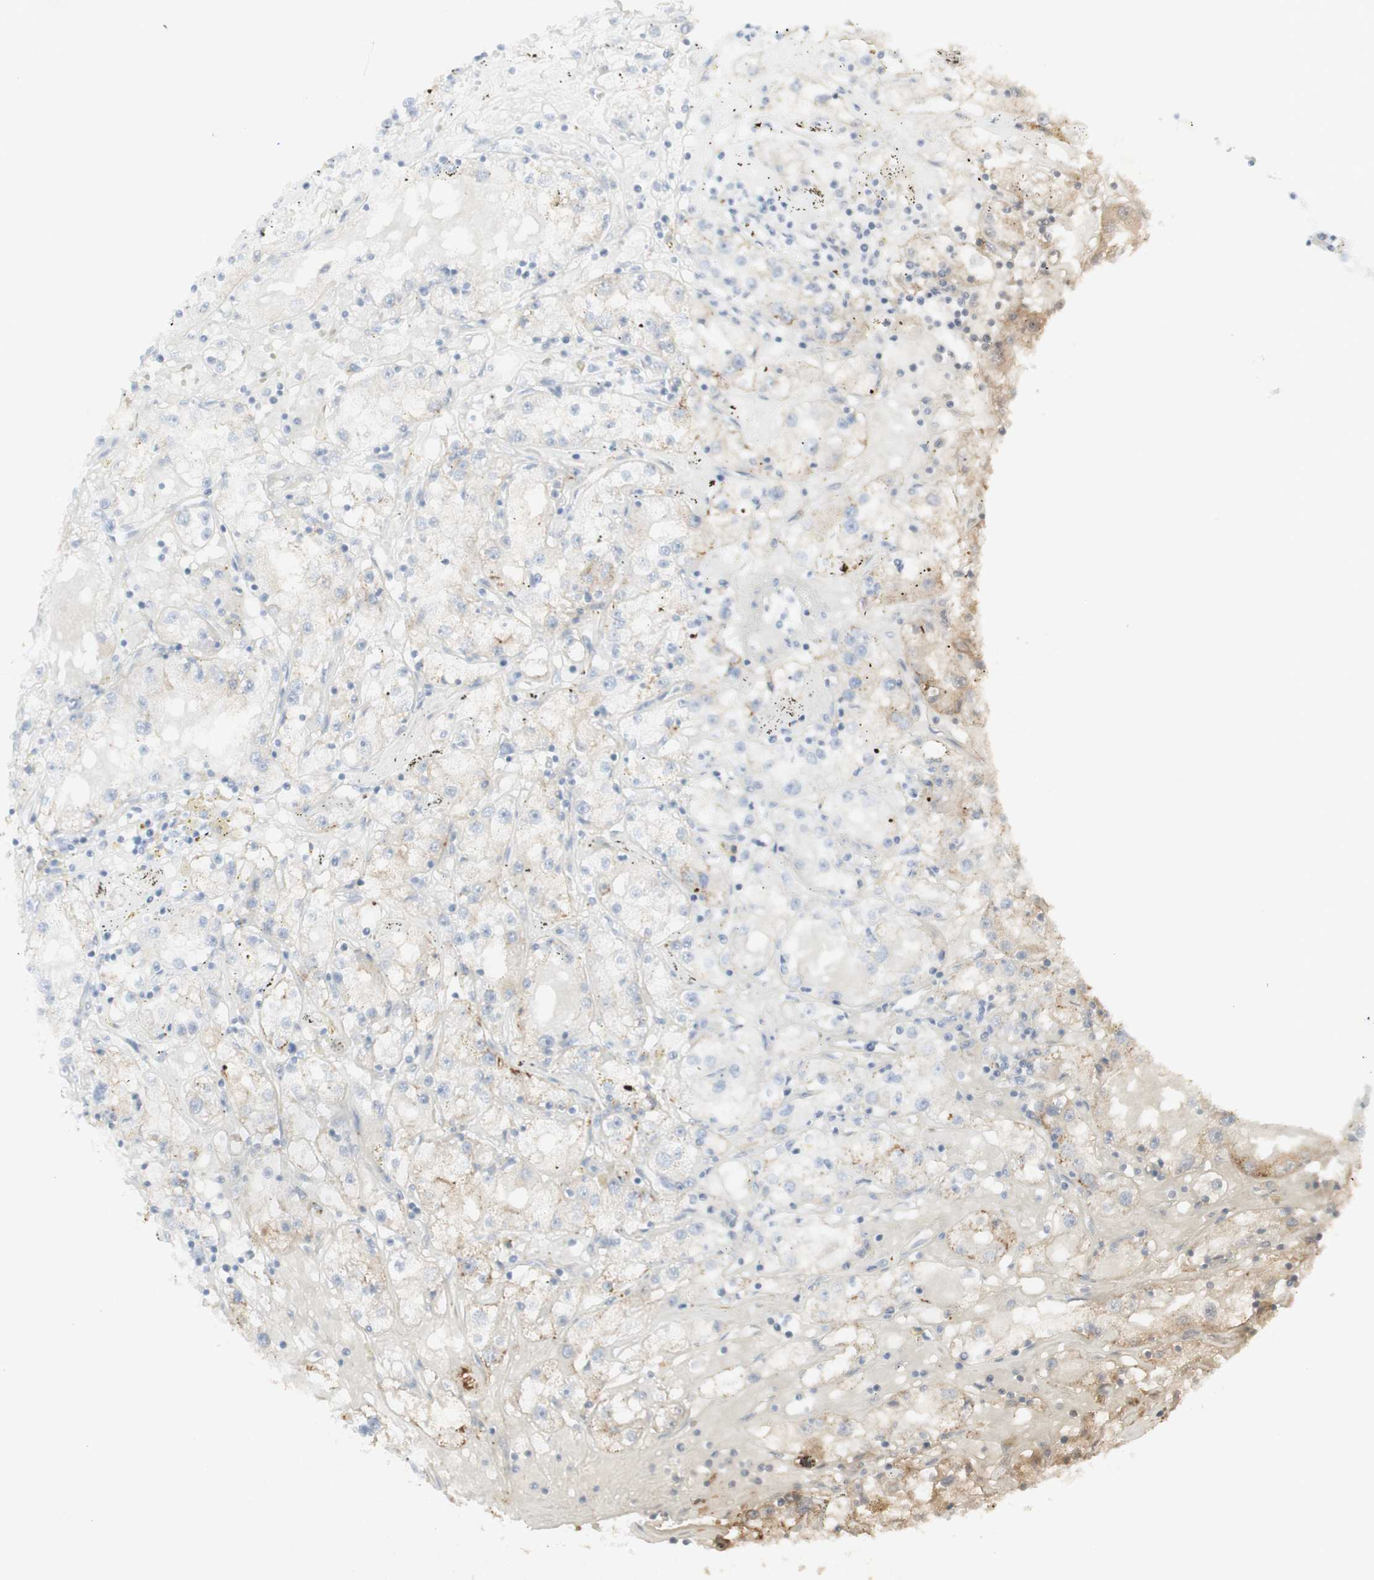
{"staining": {"intensity": "negative", "quantity": "none", "location": "none"}, "tissue": "renal cancer", "cell_type": "Tumor cells", "image_type": "cancer", "snomed": [{"axis": "morphology", "description": "Adenocarcinoma, NOS"}, {"axis": "topography", "description": "Kidney"}], "caption": "This is an IHC image of adenocarcinoma (renal). There is no staining in tumor cells.", "gene": "NDST4", "patient": {"sex": "male", "age": 56}}